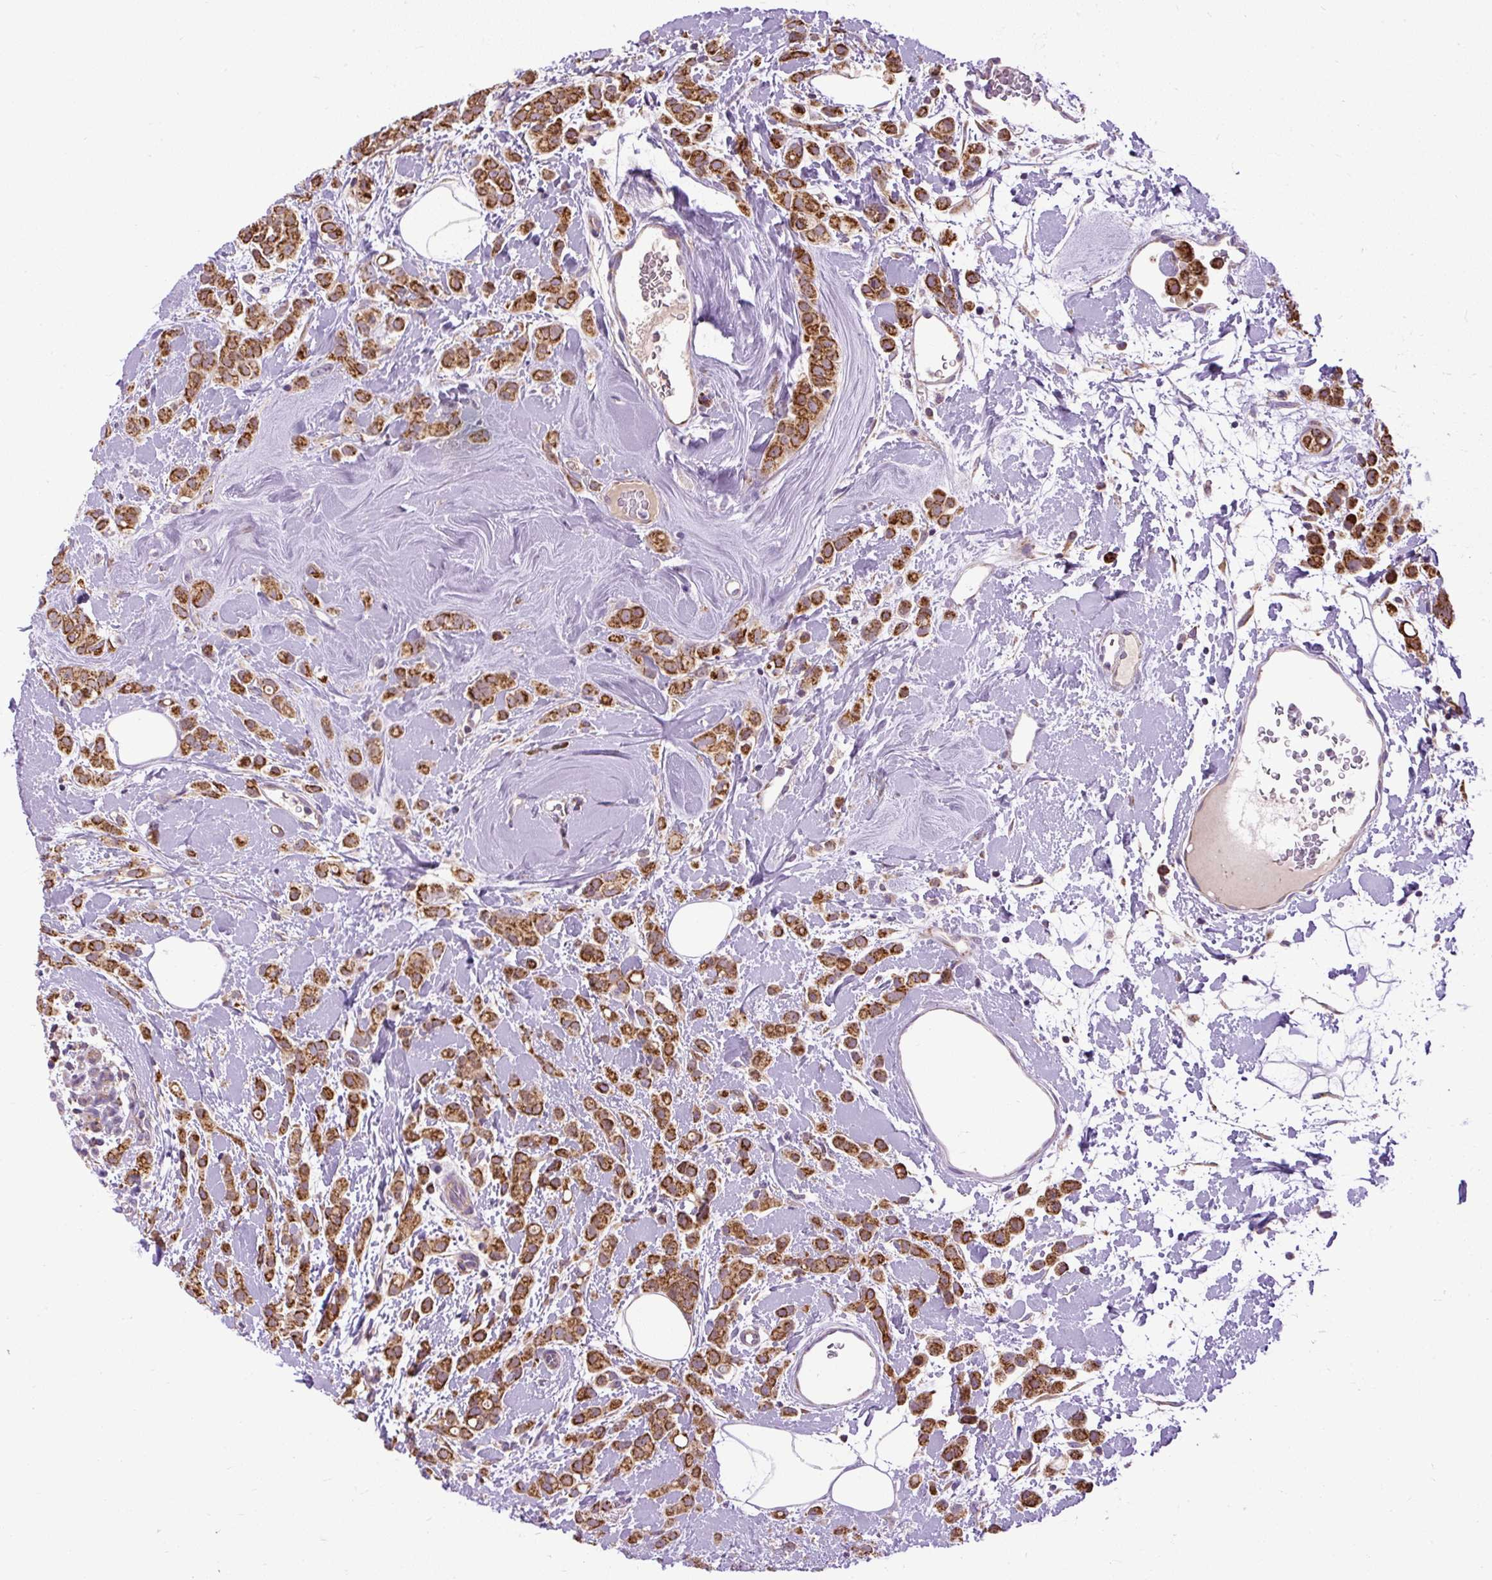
{"staining": {"intensity": "strong", "quantity": ">75%", "location": "cytoplasmic/membranous"}, "tissue": "breast cancer", "cell_type": "Tumor cells", "image_type": "cancer", "snomed": [{"axis": "morphology", "description": "Lobular carcinoma"}, {"axis": "topography", "description": "Breast"}], "caption": "Protein staining by immunohistochemistry (IHC) reveals strong cytoplasmic/membranous expression in approximately >75% of tumor cells in breast cancer (lobular carcinoma). (DAB IHC with brightfield microscopy, high magnification).", "gene": "TM2D3", "patient": {"sex": "female", "age": 68}}